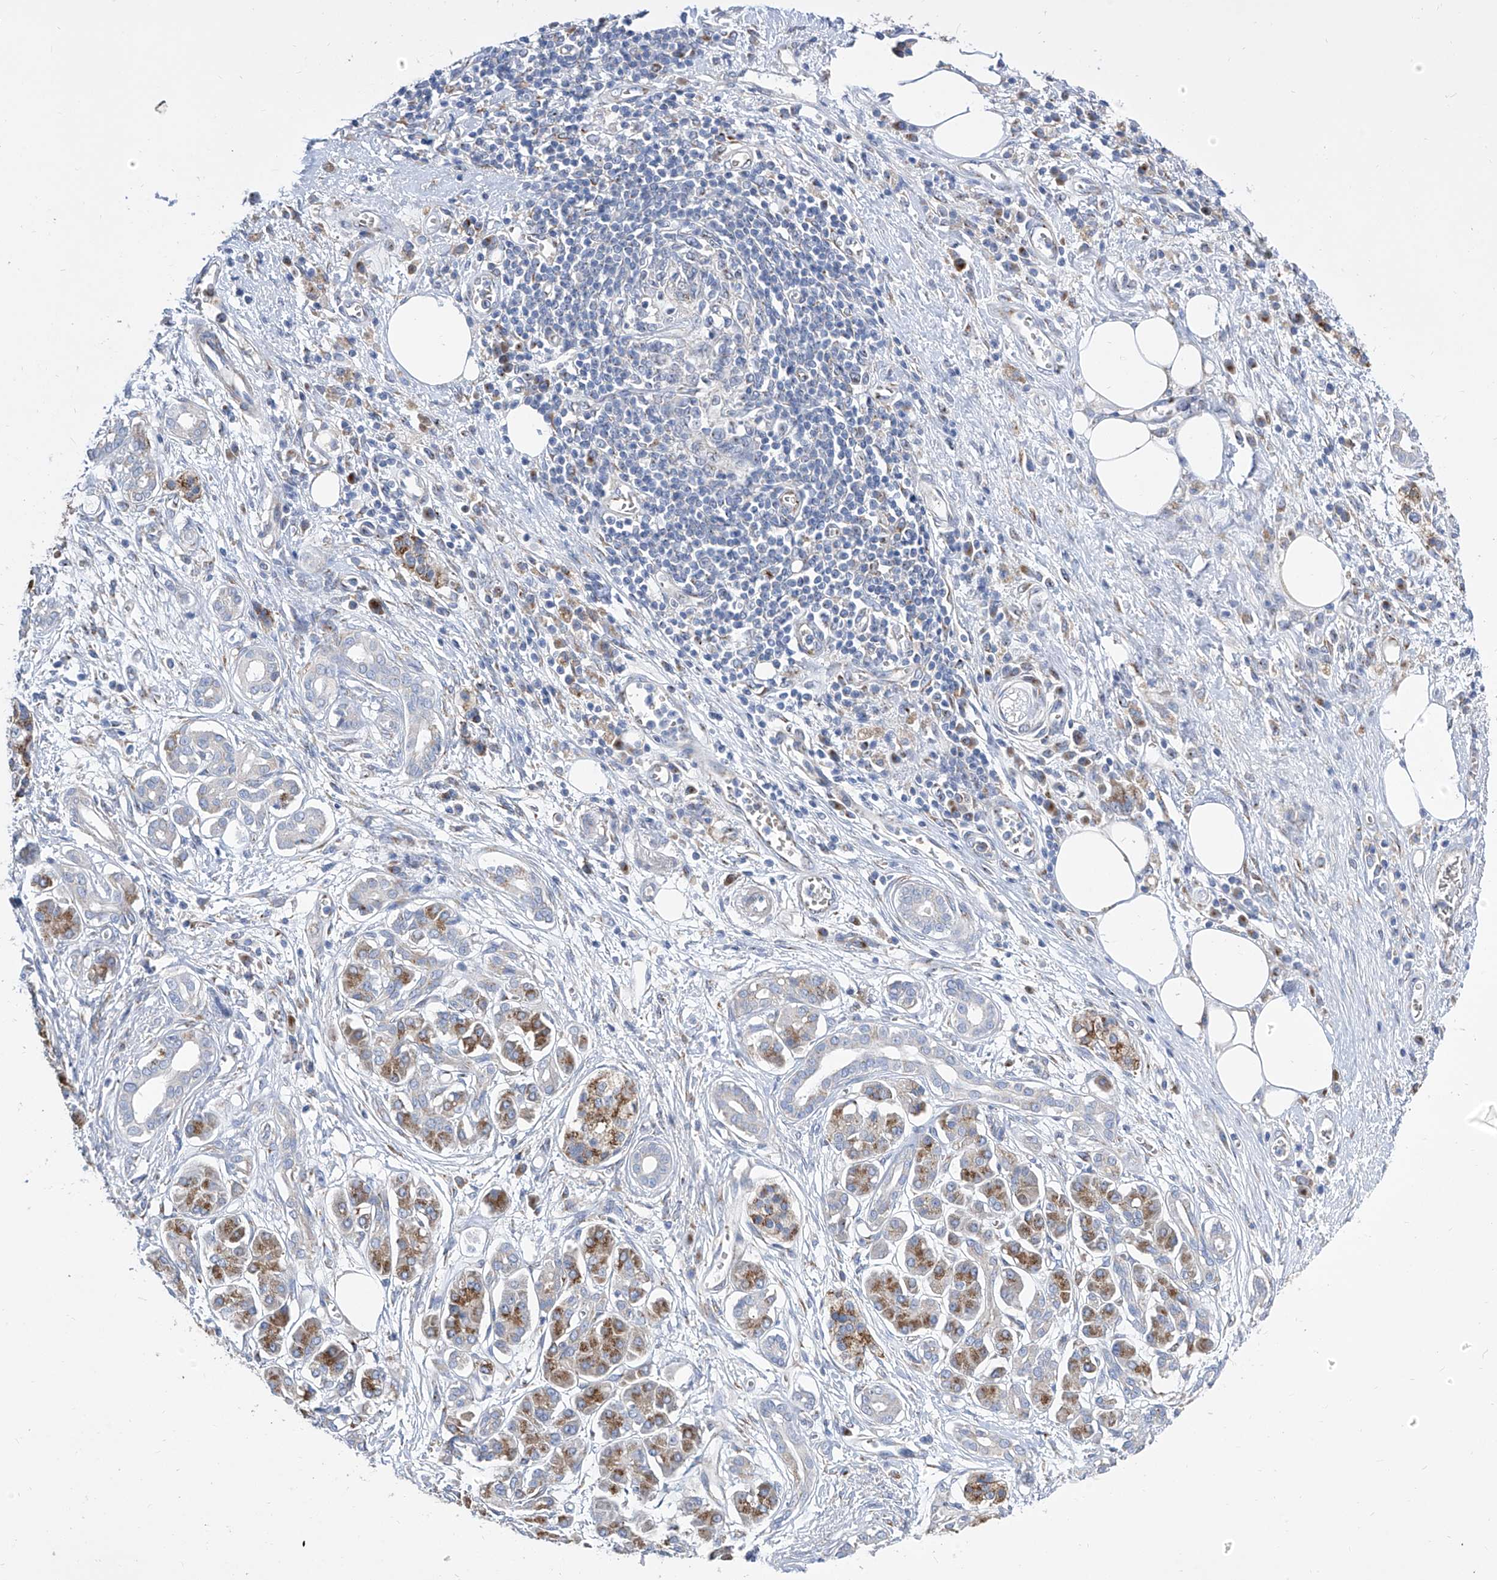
{"staining": {"intensity": "negative", "quantity": "none", "location": "none"}, "tissue": "pancreatic cancer", "cell_type": "Tumor cells", "image_type": "cancer", "snomed": [{"axis": "morphology", "description": "Adenocarcinoma, NOS"}, {"axis": "topography", "description": "Pancreas"}], "caption": "High power microscopy image of an immunohistochemistry micrograph of adenocarcinoma (pancreatic), revealing no significant positivity in tumor cells. (Brightfield microscopy of DAB (3,3'-diaminobenzidine) immunohistochemistry at high magnification).", "gene": "TJAP1", "patient": {"sex": "male", "age": 78}}